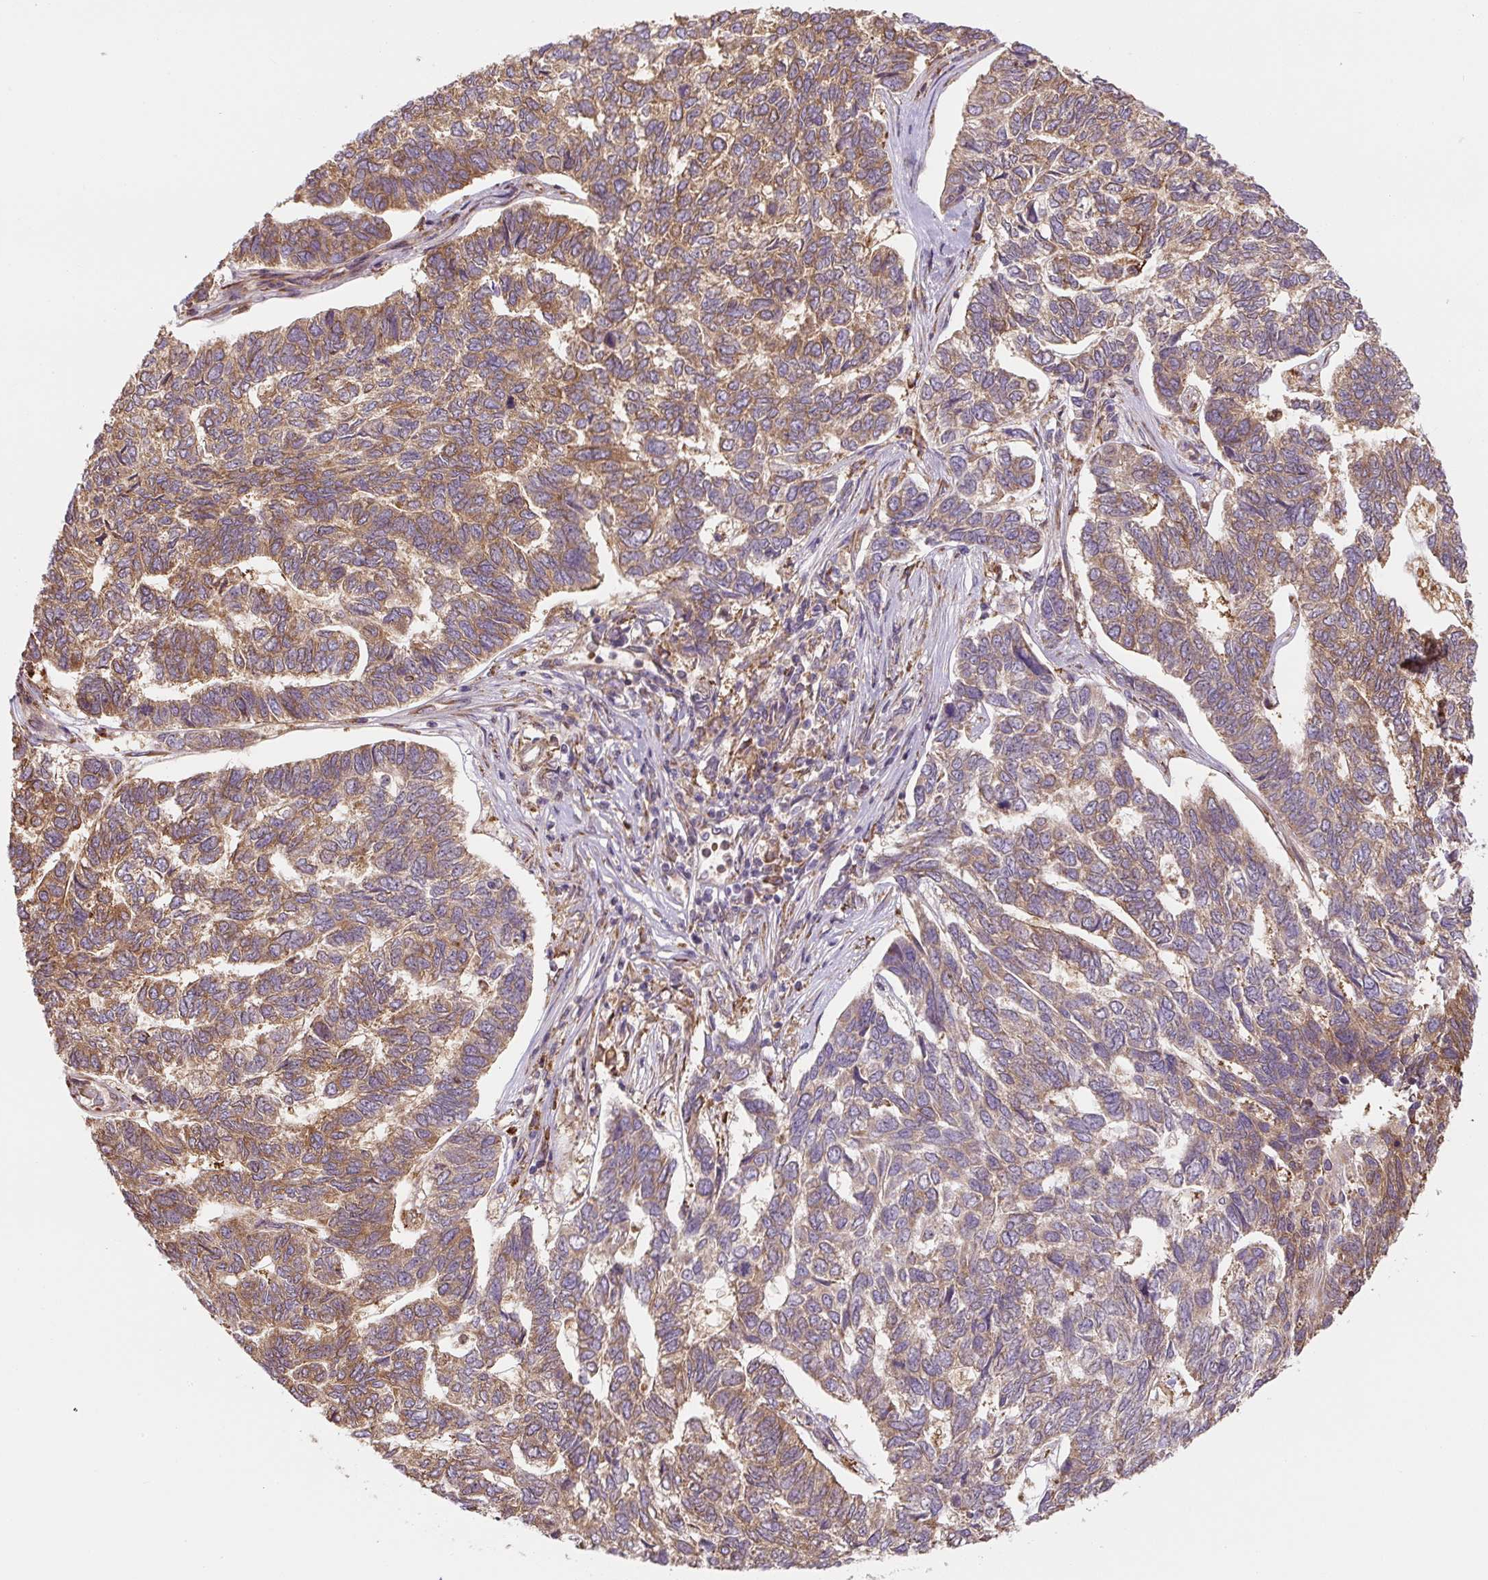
{"staining": {"intensity": "moderate", "quantity": ">75%", "location": "cytoplasmic/membranous"}, "tissue": "skin cancer", "cell_type": "Tumor cells", "image_type": "cancer", "snomed": [{"axis": "morphology", "description": "Basal cell carcinoma"}, {"axis": "topography", "description": "Skin"}], "caption": "Human basal cell carcinoma (skin) stained for a protein (brown) shows moderate cytoplasmic/membranous positive expression in about >75% of tumor cells.", "gene": "RASA1", "patient": {"sex": "female", "age": 65}}